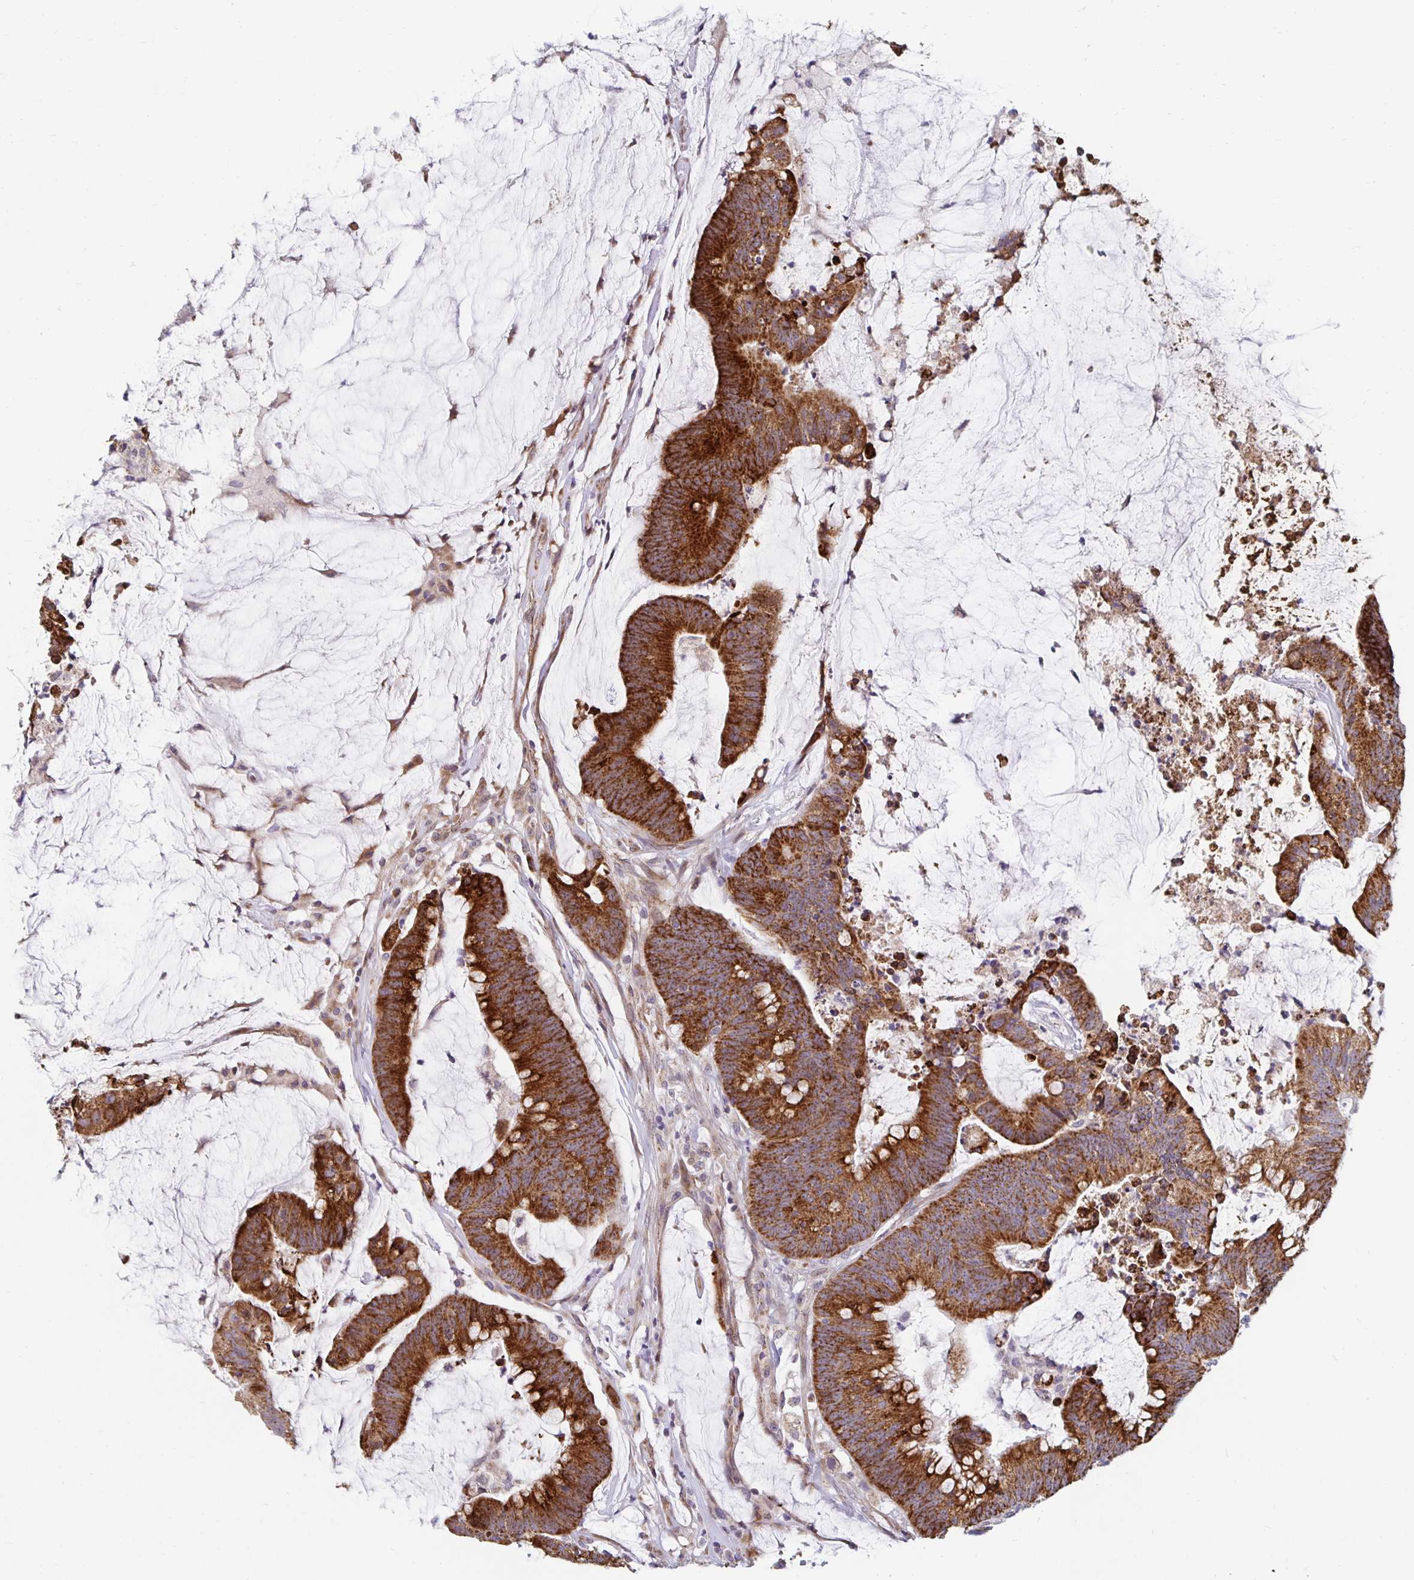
{"staining": {"intensity": "strong", "quantity": ">75%", "location": "cytoplasmic/membranous"}, "tissue": "colorectal cancer", "cell_type": "Tumor cells", "image_type": "cancer", "snomed": [{"axis": "morphology", "description": "Adenocarcinoma, NOS"}, {"axis": "topography", "description": "Colon"}], "caption": "Strong cytoplasmic/membranous staining is identified in about >75% of tumor cells in colorectal cancer.", "gene": "MRPL28", "patient": {"sex": "male", "age": 62}}